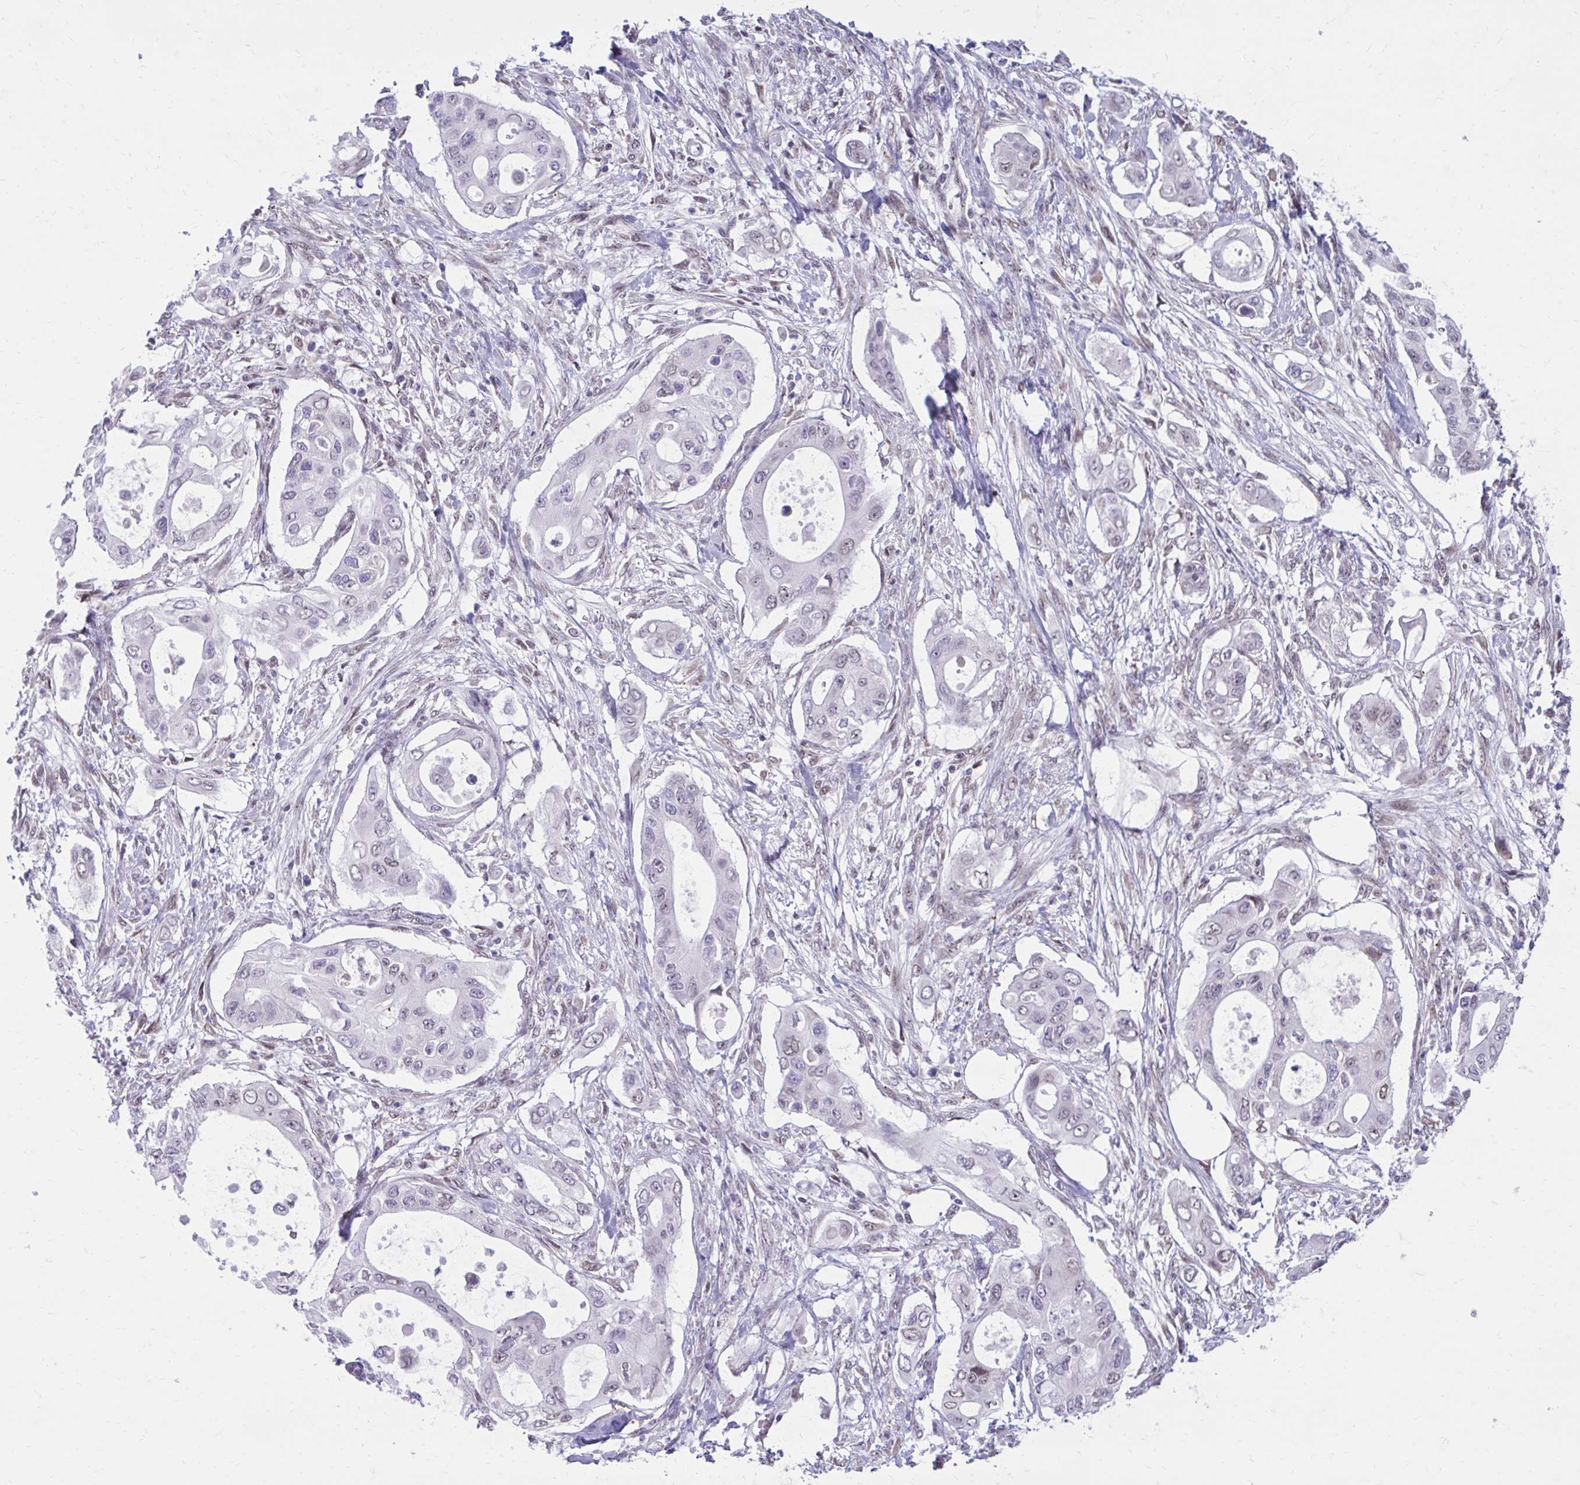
{"staining": {"intensity": "weak", "quantity": "<25%", "location": "nuclear"}, "tissue": "pancreatic cancer", "cell_type": "Tumor cells", "image_type": "cancer", "snomed": [{"axis": "morphology", "description": "Adenocarcinoma, NOS"}, {"axis": "topography", "description": "Pancreas"}], "caption": "Immunohistochemistry of human pancreatic cancer (adenocarcinoma) exhibits no staining in tumor cells.", "gene": "PROSER1", "patient": {"sex": "female", "age": 63}}